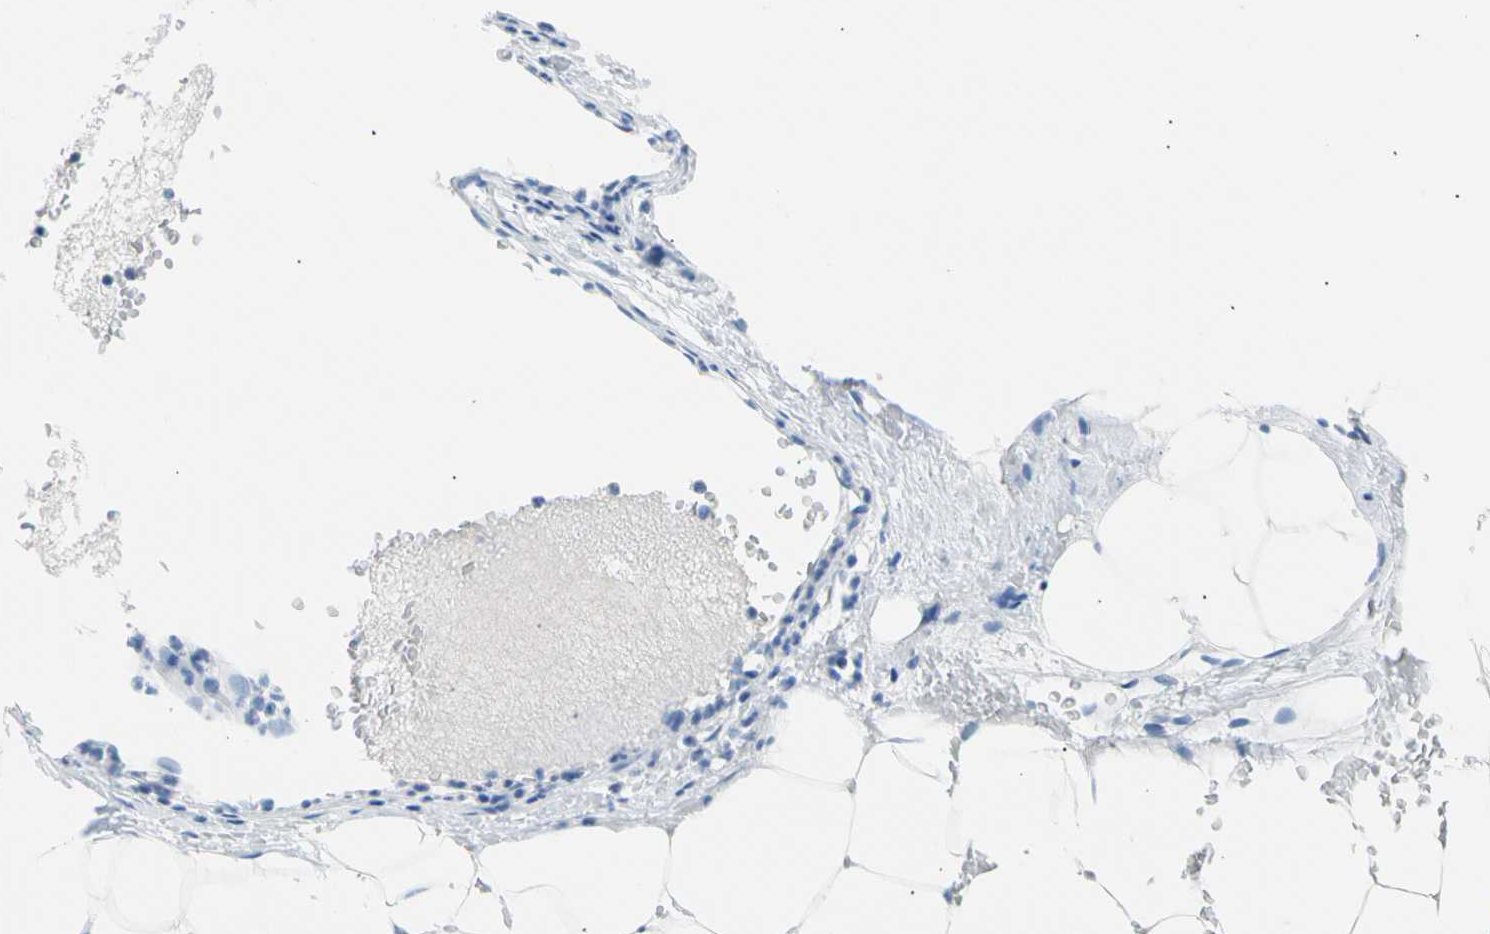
{"staining": {"intensity": "negative", "quantity": "none", "location": "none"}, "tissue": "adipose tissue", "cell_type": "Adipocytes", "image_type": "normal", "snomed": [{"axis": "morphology", "description": "Normal tissue, NOS"}, {"axis": "topography", "description": "Breast"}, {"axis": "topography", "description": "Adipose tissue"}], "caption": "This photomicrograph is of normal adipose tissue stained with immunohistochemistry (IHC) to label a protein in brown with the nuclei are counter-stained blue. There is no expression in adipocytes.", "gene": "CEL", "patient": {"sex": "female", "age": 25}}